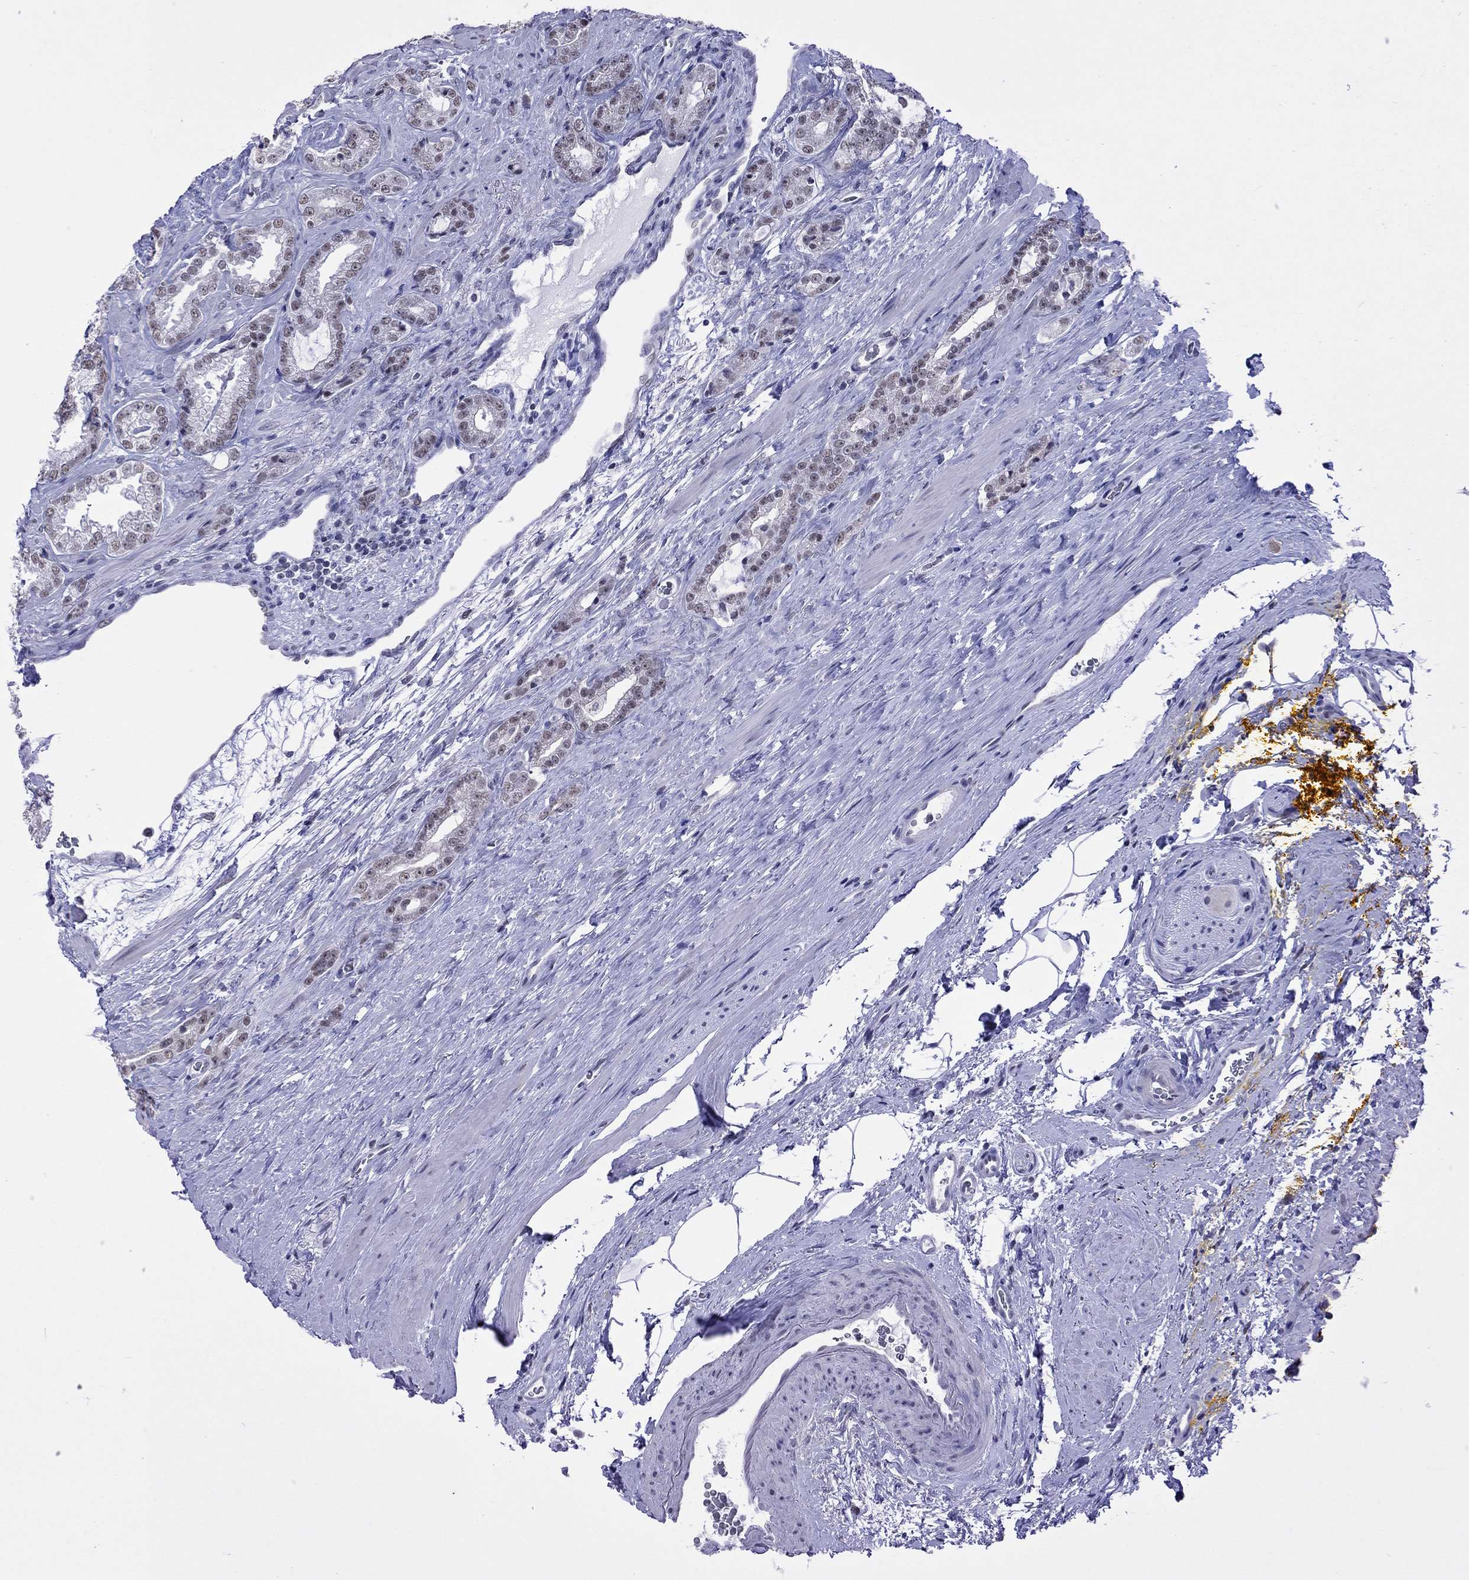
{"staining": {"intensity": "negative", "quantity": "none", "location": "none"}, "tissue": "prostate cancer", "cell_type": "Tumor cells", "image_type": "cancer", "snomed": [{"axis": "morphology", "description": "Adenocarcinoma, NOS"}, {"axis": "topography", "description": "Prostate"}], "caption": "Immunohistochemistry (IHC) image of human prostate cancer stained for a protein (brown), which shows no staining in tumor cells.", "gene": "PPP1R3A", "patient": {"sex": "male", "age": 67}}